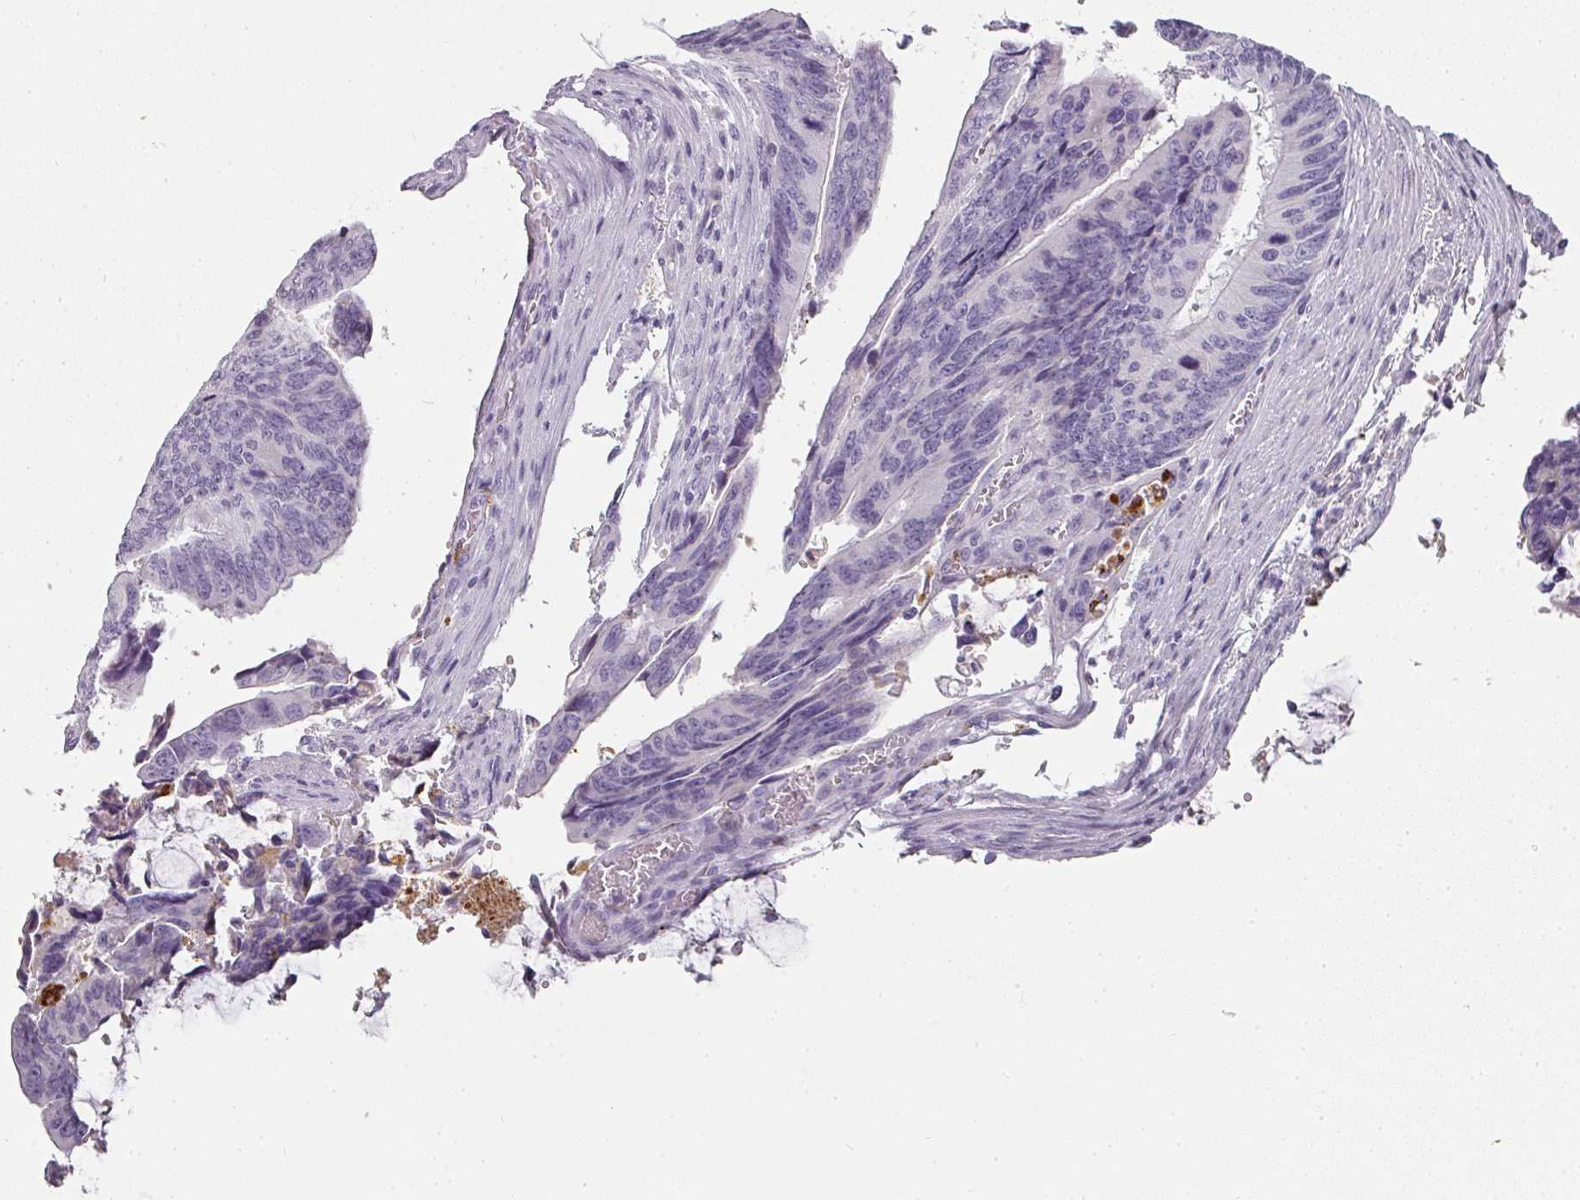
{"staining": {"intensity": "negative", "quantity": "none", "location": "none"}, "tissue": "colorectal cancer", "cell_type": "Tumor cells", "image_type": "cancer", "snomed": [{"axis": "morphology", "description": "Adenocarcinoma, NOS"}, {"axis": "topography", "description": "Colon"}], "caption": "Immunohistochemistry of colorectal cancer reveals no staining in tumor cells. (DAB (3,3'-diaminobenzidine) IHC with hematoxylin counter stain).", "gene": "CAMP", "patient": {"sex": "male", "age": 87}}